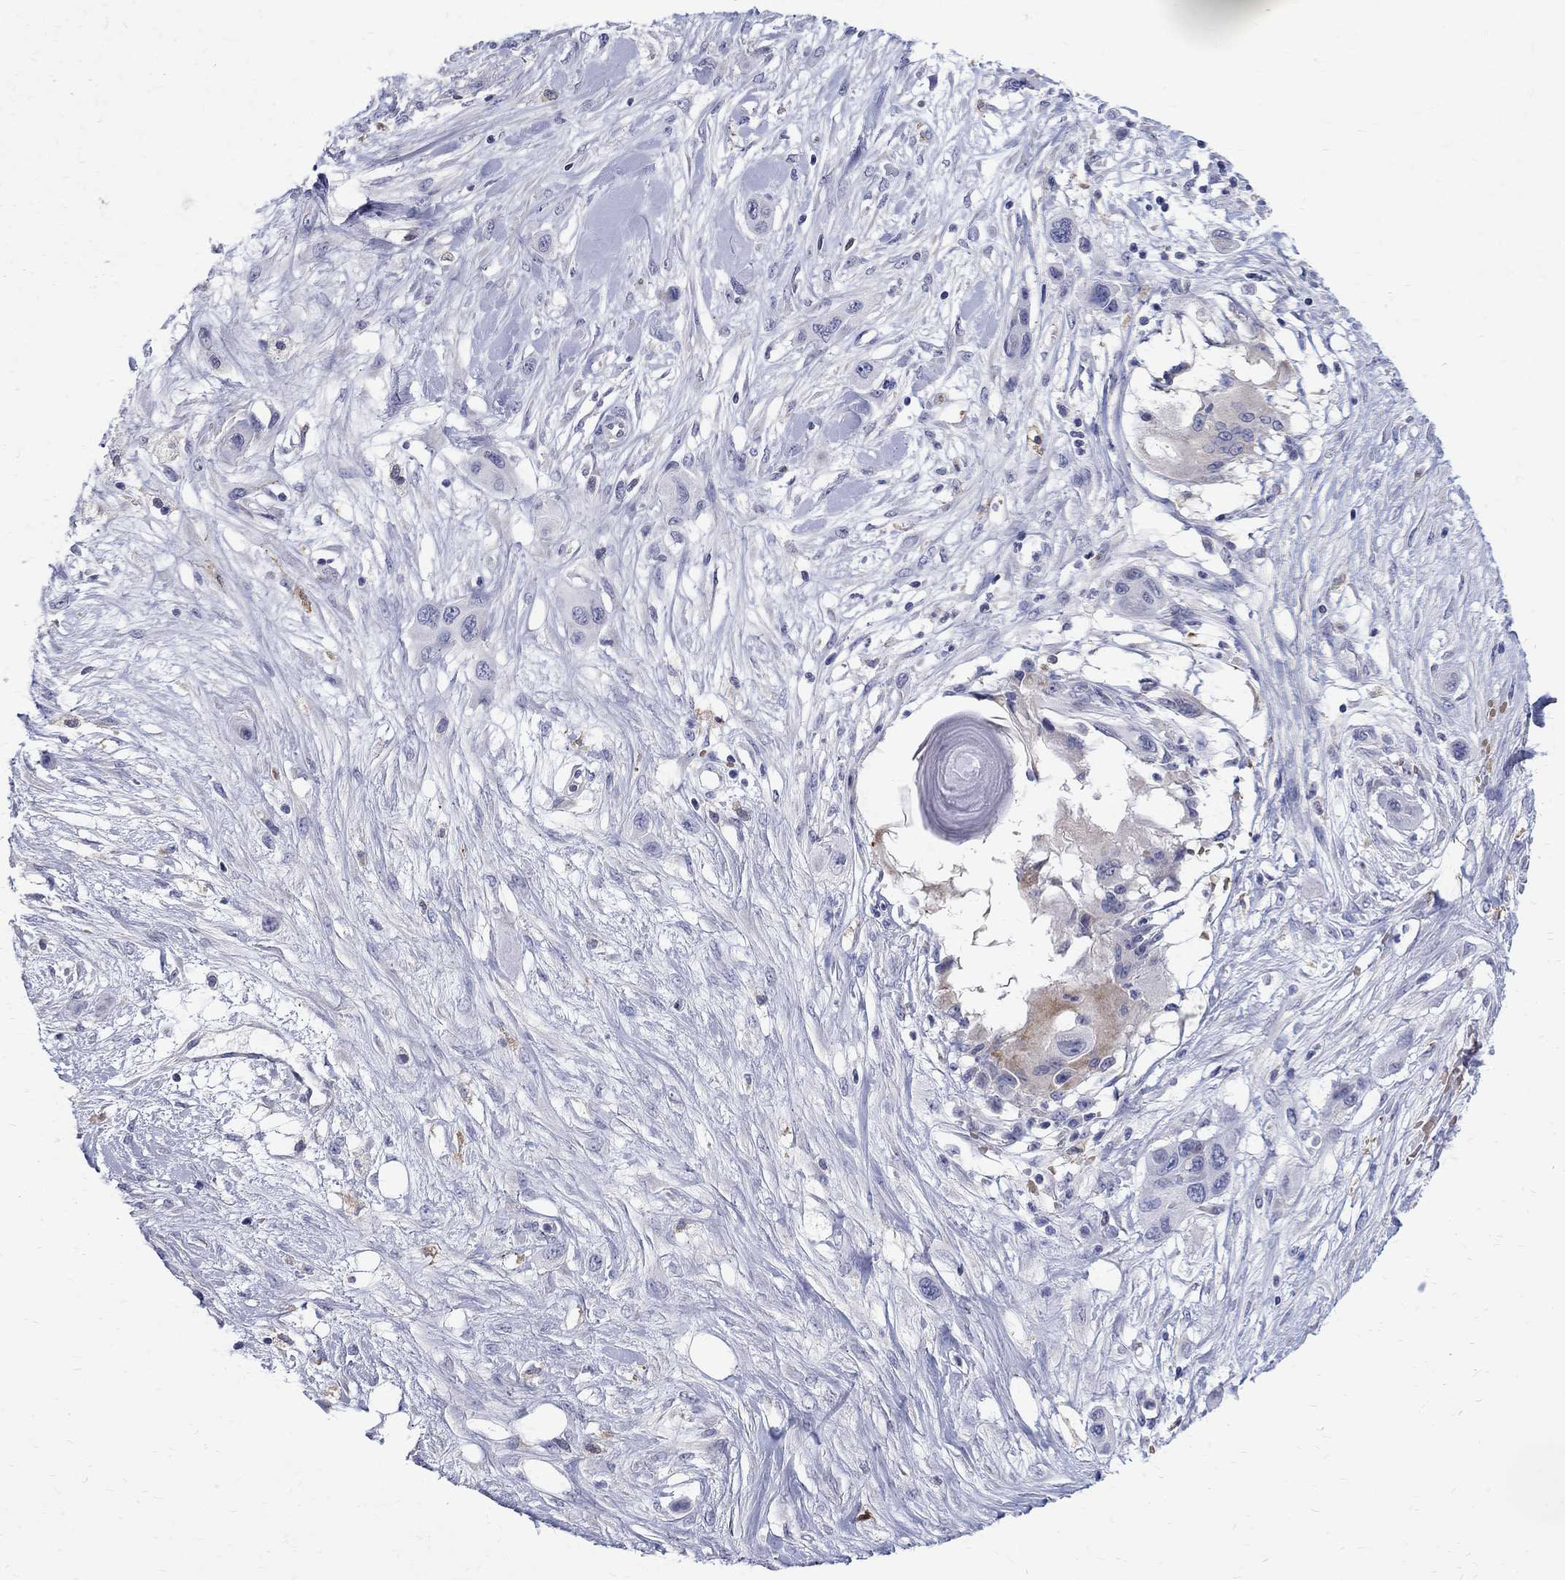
{"staining": {"intensity": "negative", "quantity": "none", "location": "none"}, "tissue": "skin cancer", "cell_type": "Tumor cells", "image_type": "cancer", "snomed": [{"axis": "morphology", "description": "Squamous cell carcinoma, NOS"}, {"axis": "topography", "description": "Skin"}], "caption": "Tumor cells are negative for protein expression in human squamous cell carcinoma (skin).", "gene": "AGER", "patient": {"sex": "male", "age": 79}}